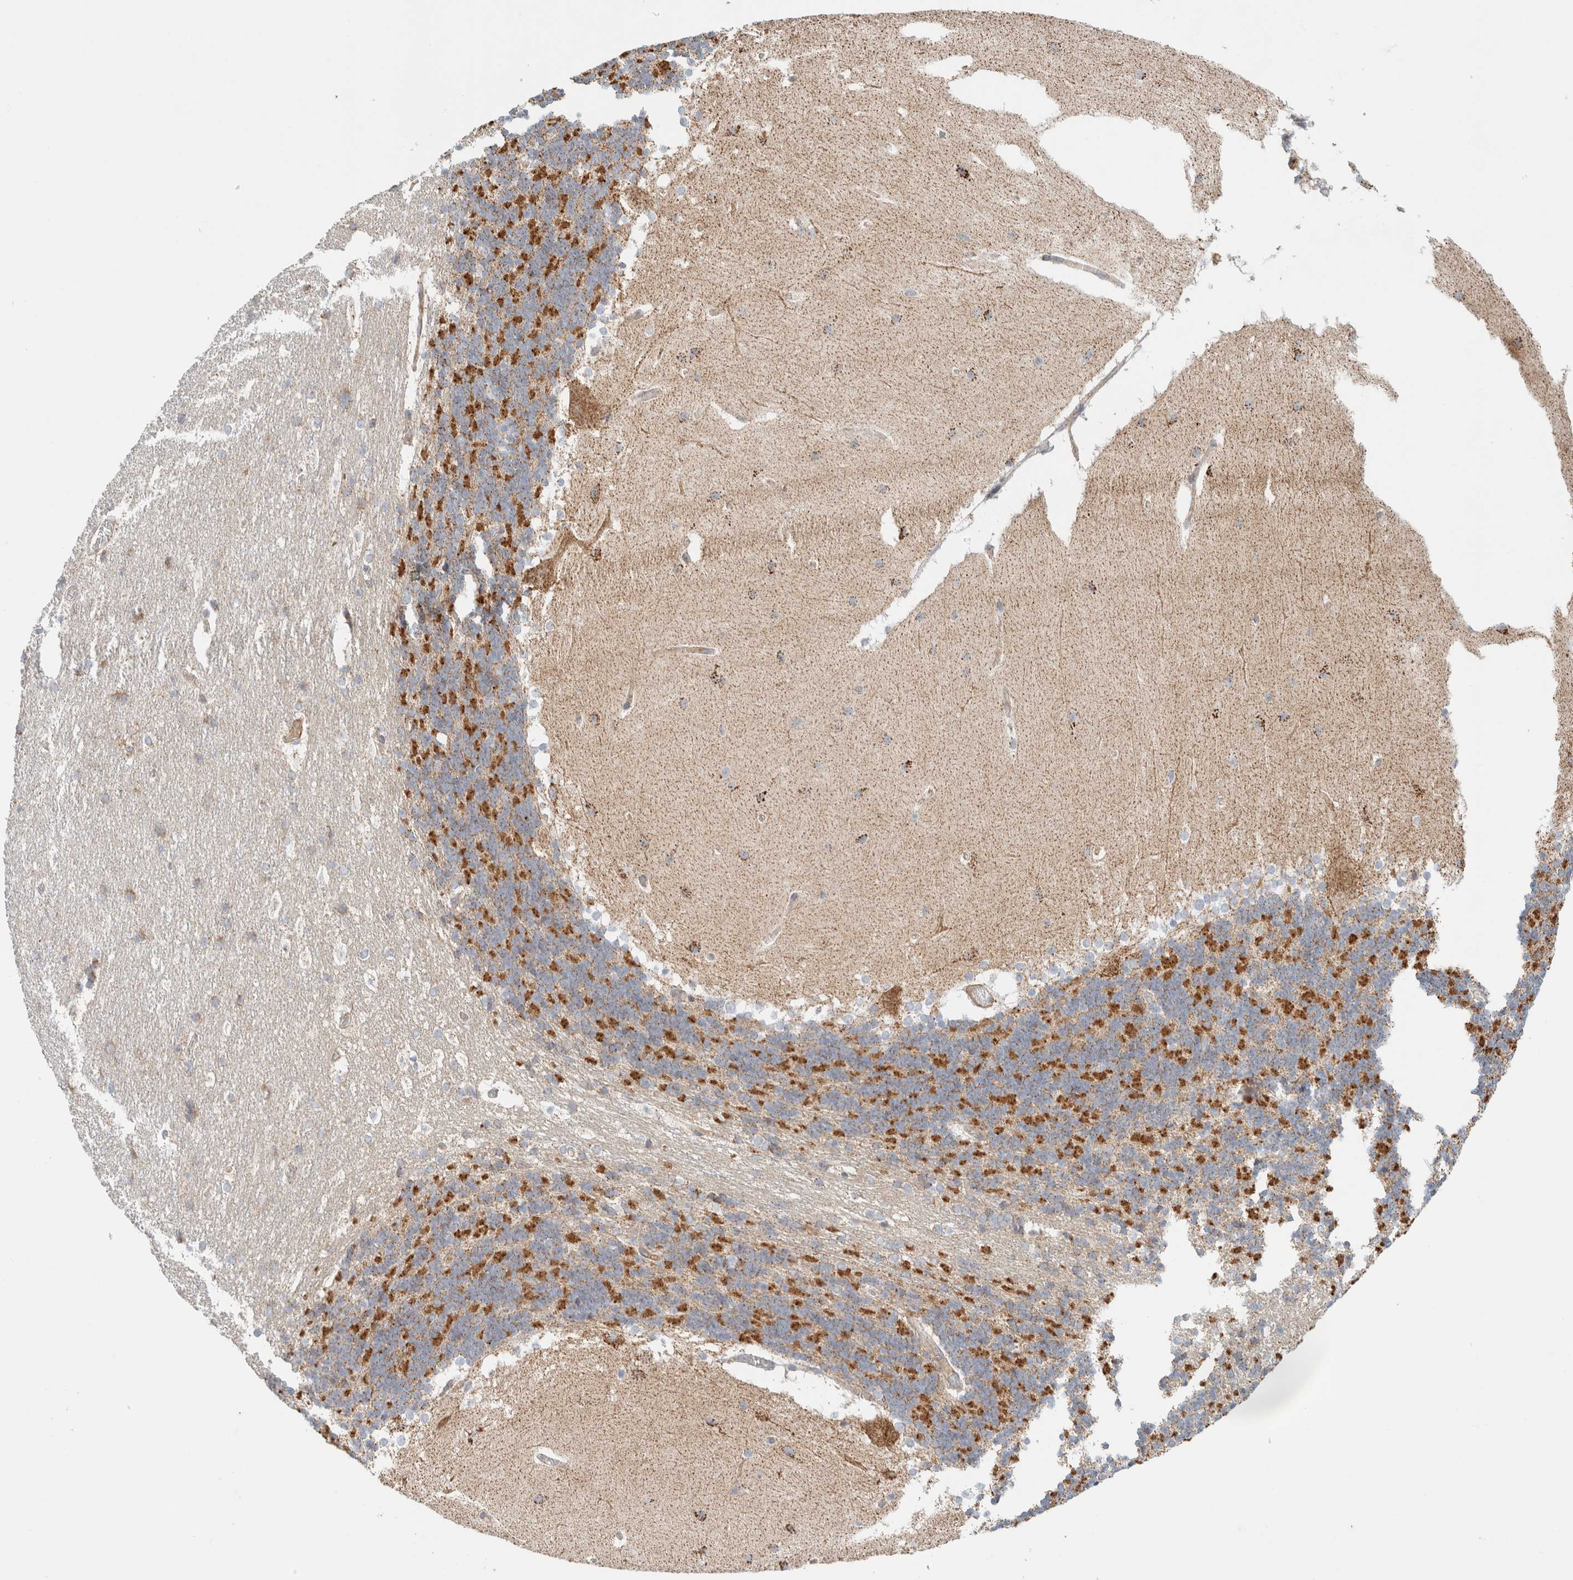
{"staining": {"intensity": "moderate", "quantity": "<25%", "location": "cytoplasmic/membranous"}, "tissue": "cerebellum", "cell_type": "Cells in granular layer", "image_type": "normal", "snomed": [{"axis": "morphology", "description": "Normal tissue, NOS"}, {"axis": "topography", "description": "Cerebellum"}], "caption": "IHC (DAB) staining of unremarkable human cerebellum exhibits moderate cytoplasmic/membranous protein staining in approximately <25% of cells in granular layer. Using DAB (3,3'-diaminobenzidine) (brown) and hematoxylin (blue) stains, captured at high magnification using brightfield microscopy.", "gene": "MRM3", "patient": {"sex": "female", "age": 19}}